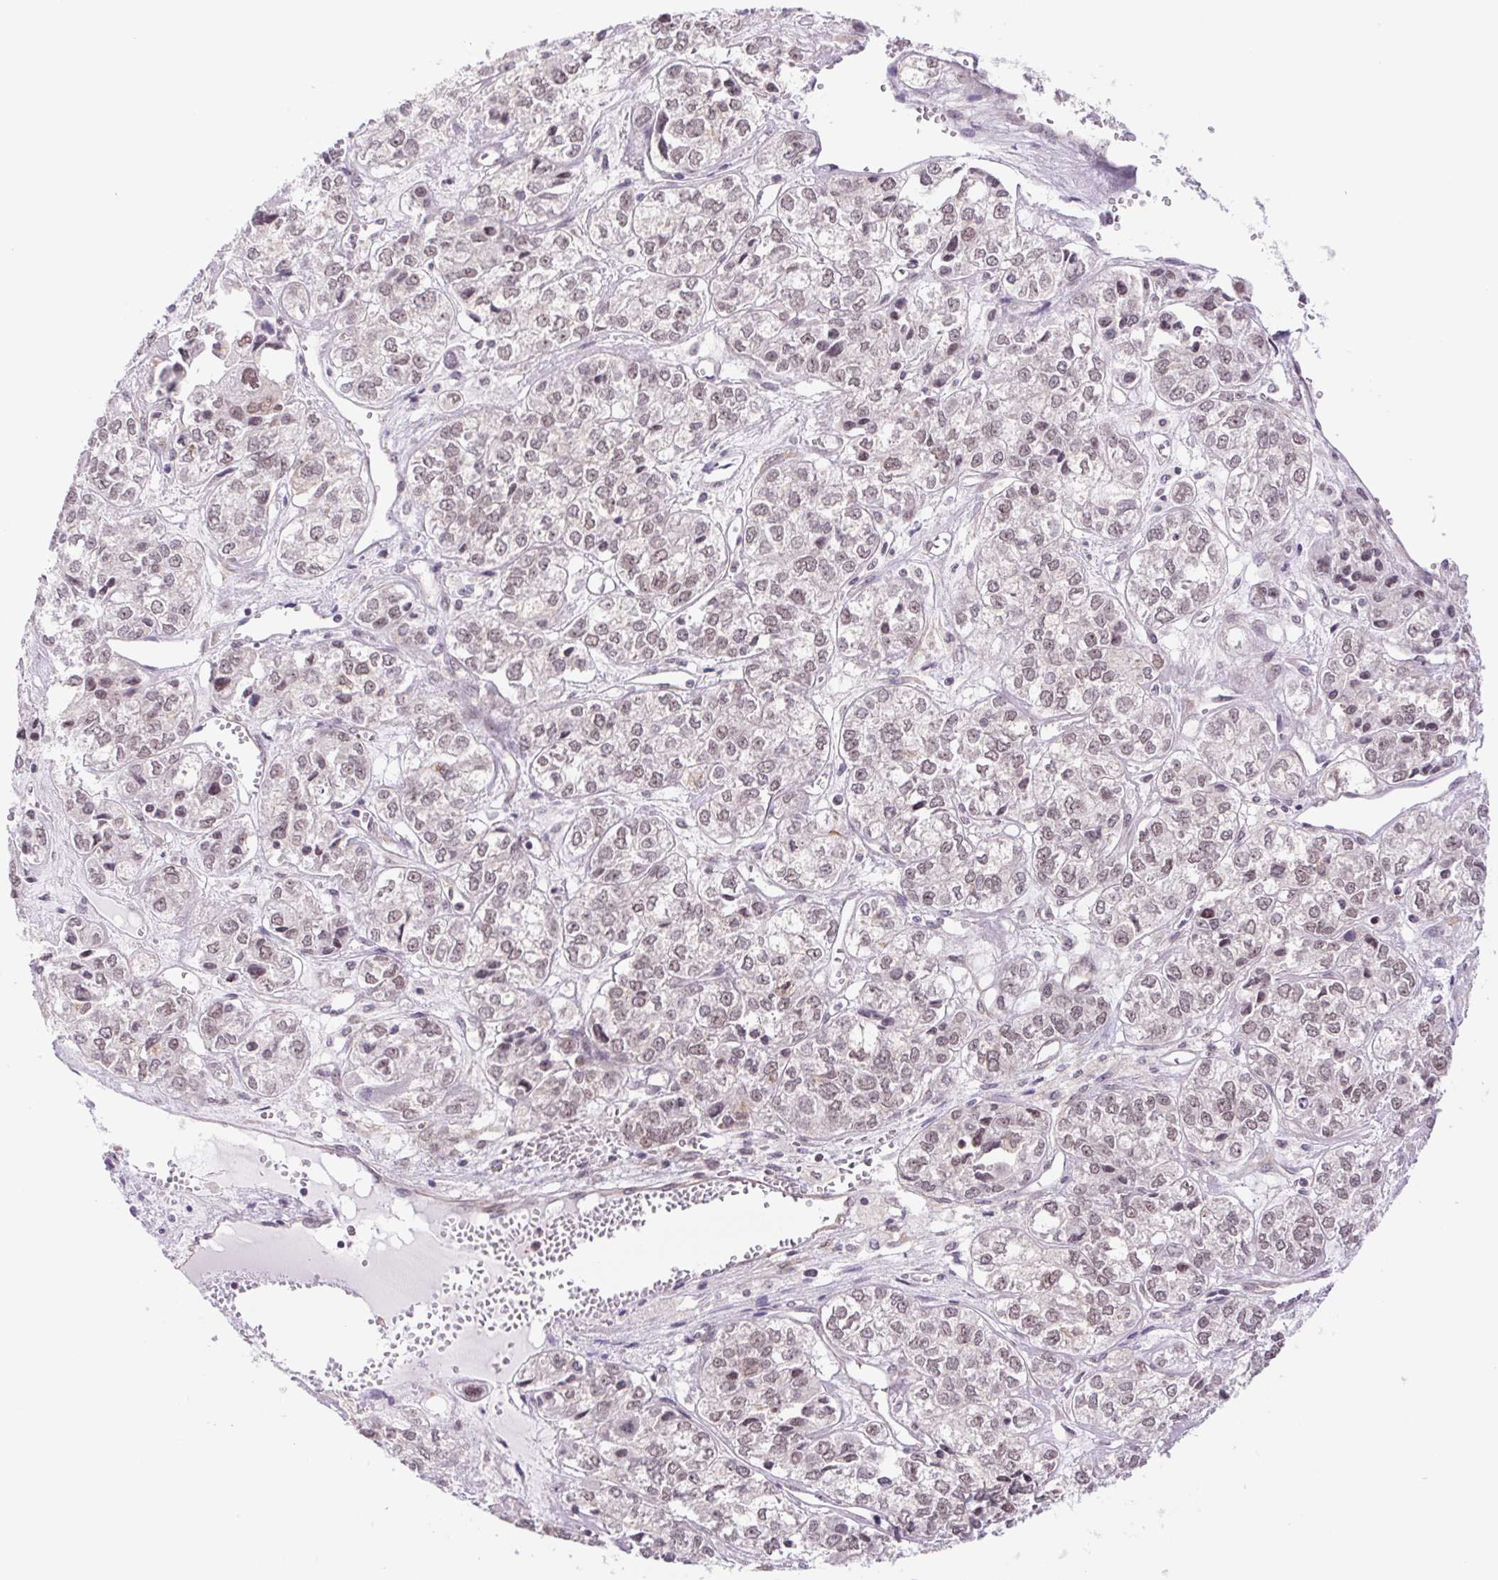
{"staining": {"intensity": "weak", "quantity": ">75%", "location": "nuclear"}, "tissue": "ovarian cancer", "cell_type": "Tumor cells", "image_type": "cancer", "snomed": [{"axis": "morphology", "description": "Carcinoma, endometroid"}, {"axis": "topography", "description": "Ovary"}], "caption": "Tumor cells show low levels of weak nuclear expression in about >75% of cells in human ovarian endometroid carcinoma.", "gene": "CWC25", "patient": {"sex": "female", "age": 64}}